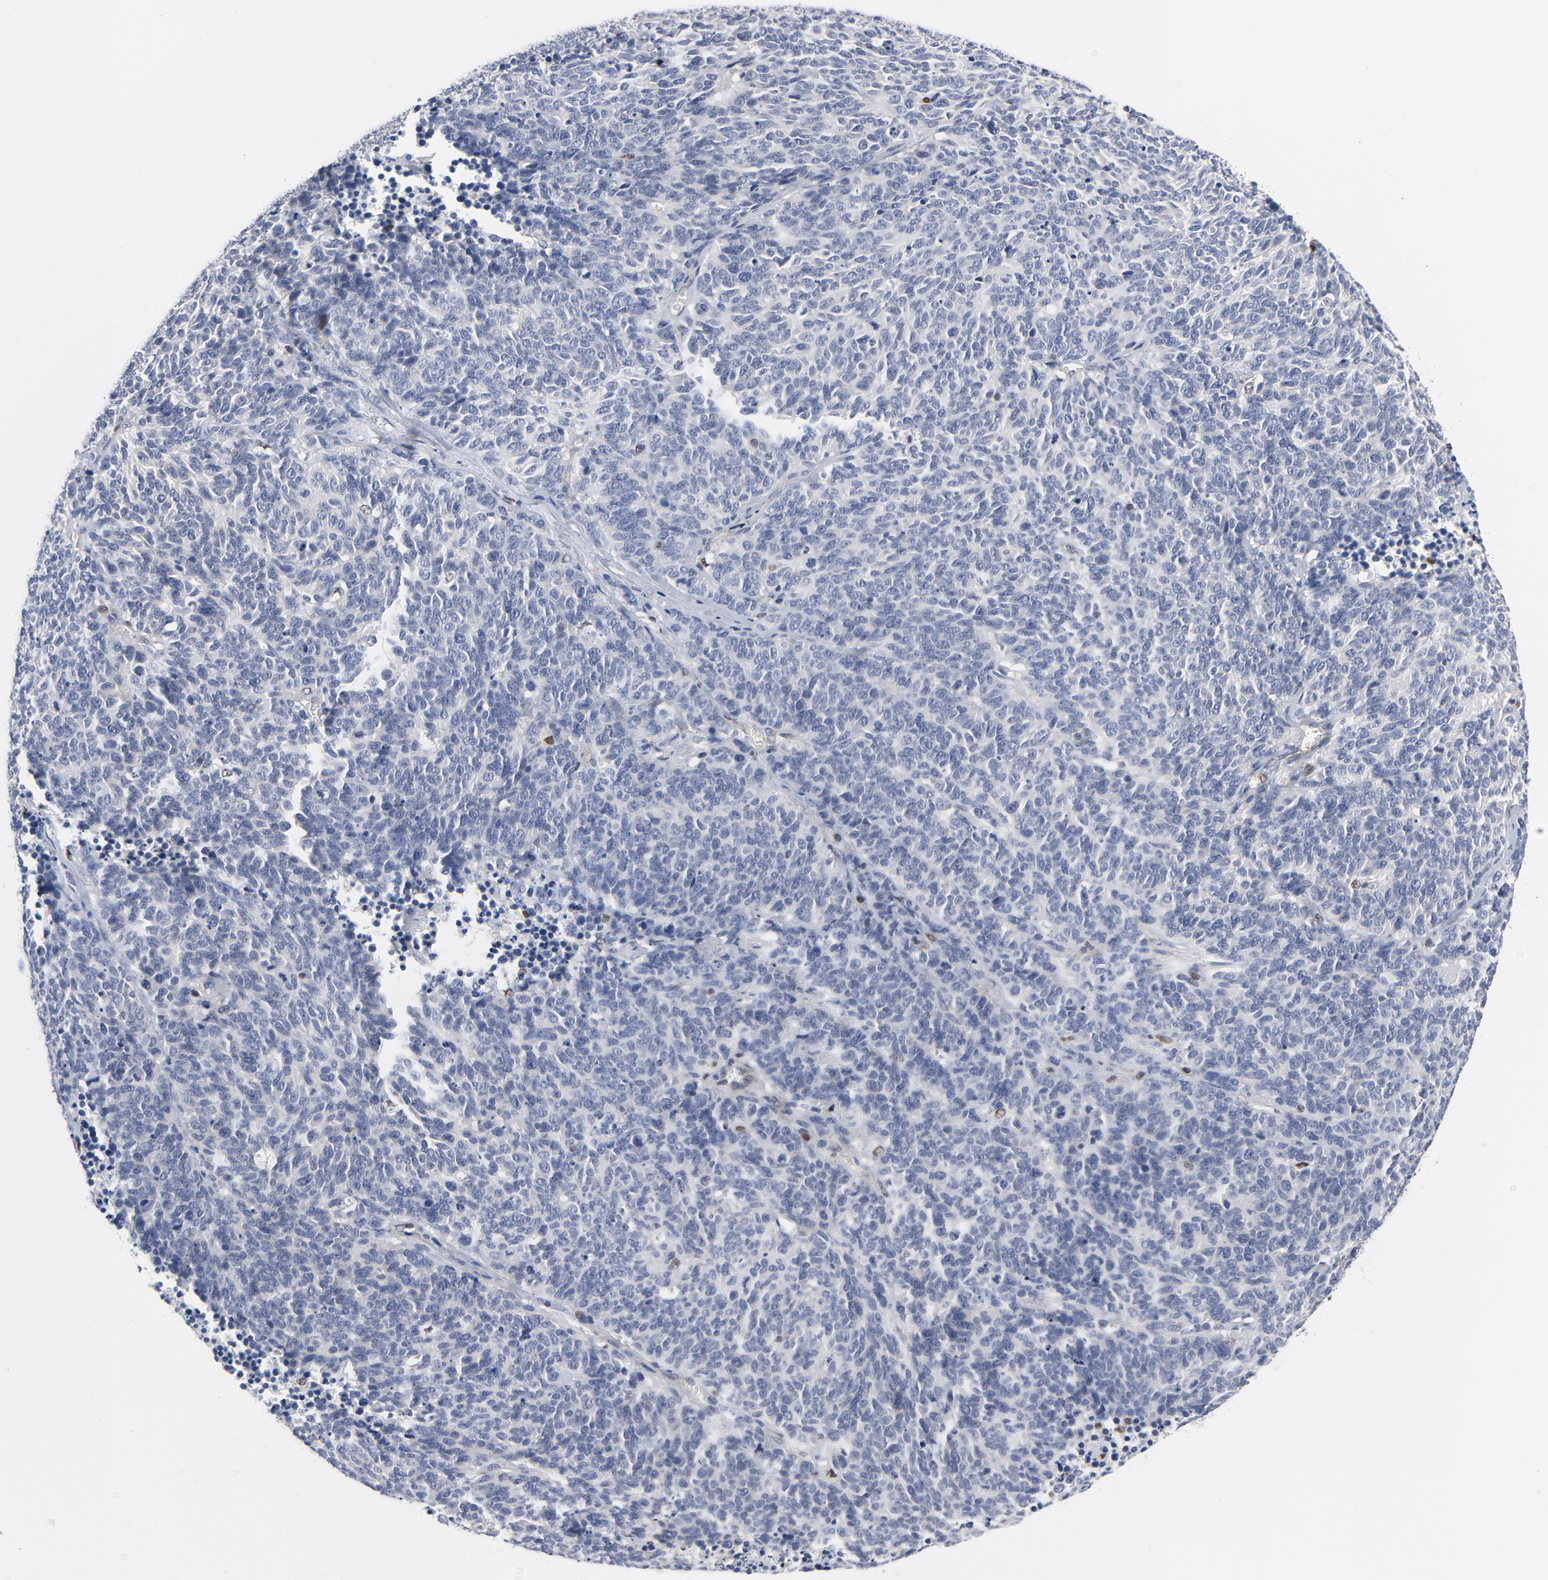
{"staining": {"intensity": "negative", "quantity": "none", "location": "none"}, "tissue": "lung cancer", "cell_type": "Tumor cells", "image_type": "cancer", "snomed": [{"axis": "morphology", "description": "Neoplasm, malignant, NOS"}, {"axis": "topography", "description": "Lung"}], "caption": "Immunohistochemistry (IHC) of lung cancer (neoplasm (malignant)) exhibits no expression in tumor cells.", "gene": "NFKB1", "patient": {"sex": "female", "age": 58}}